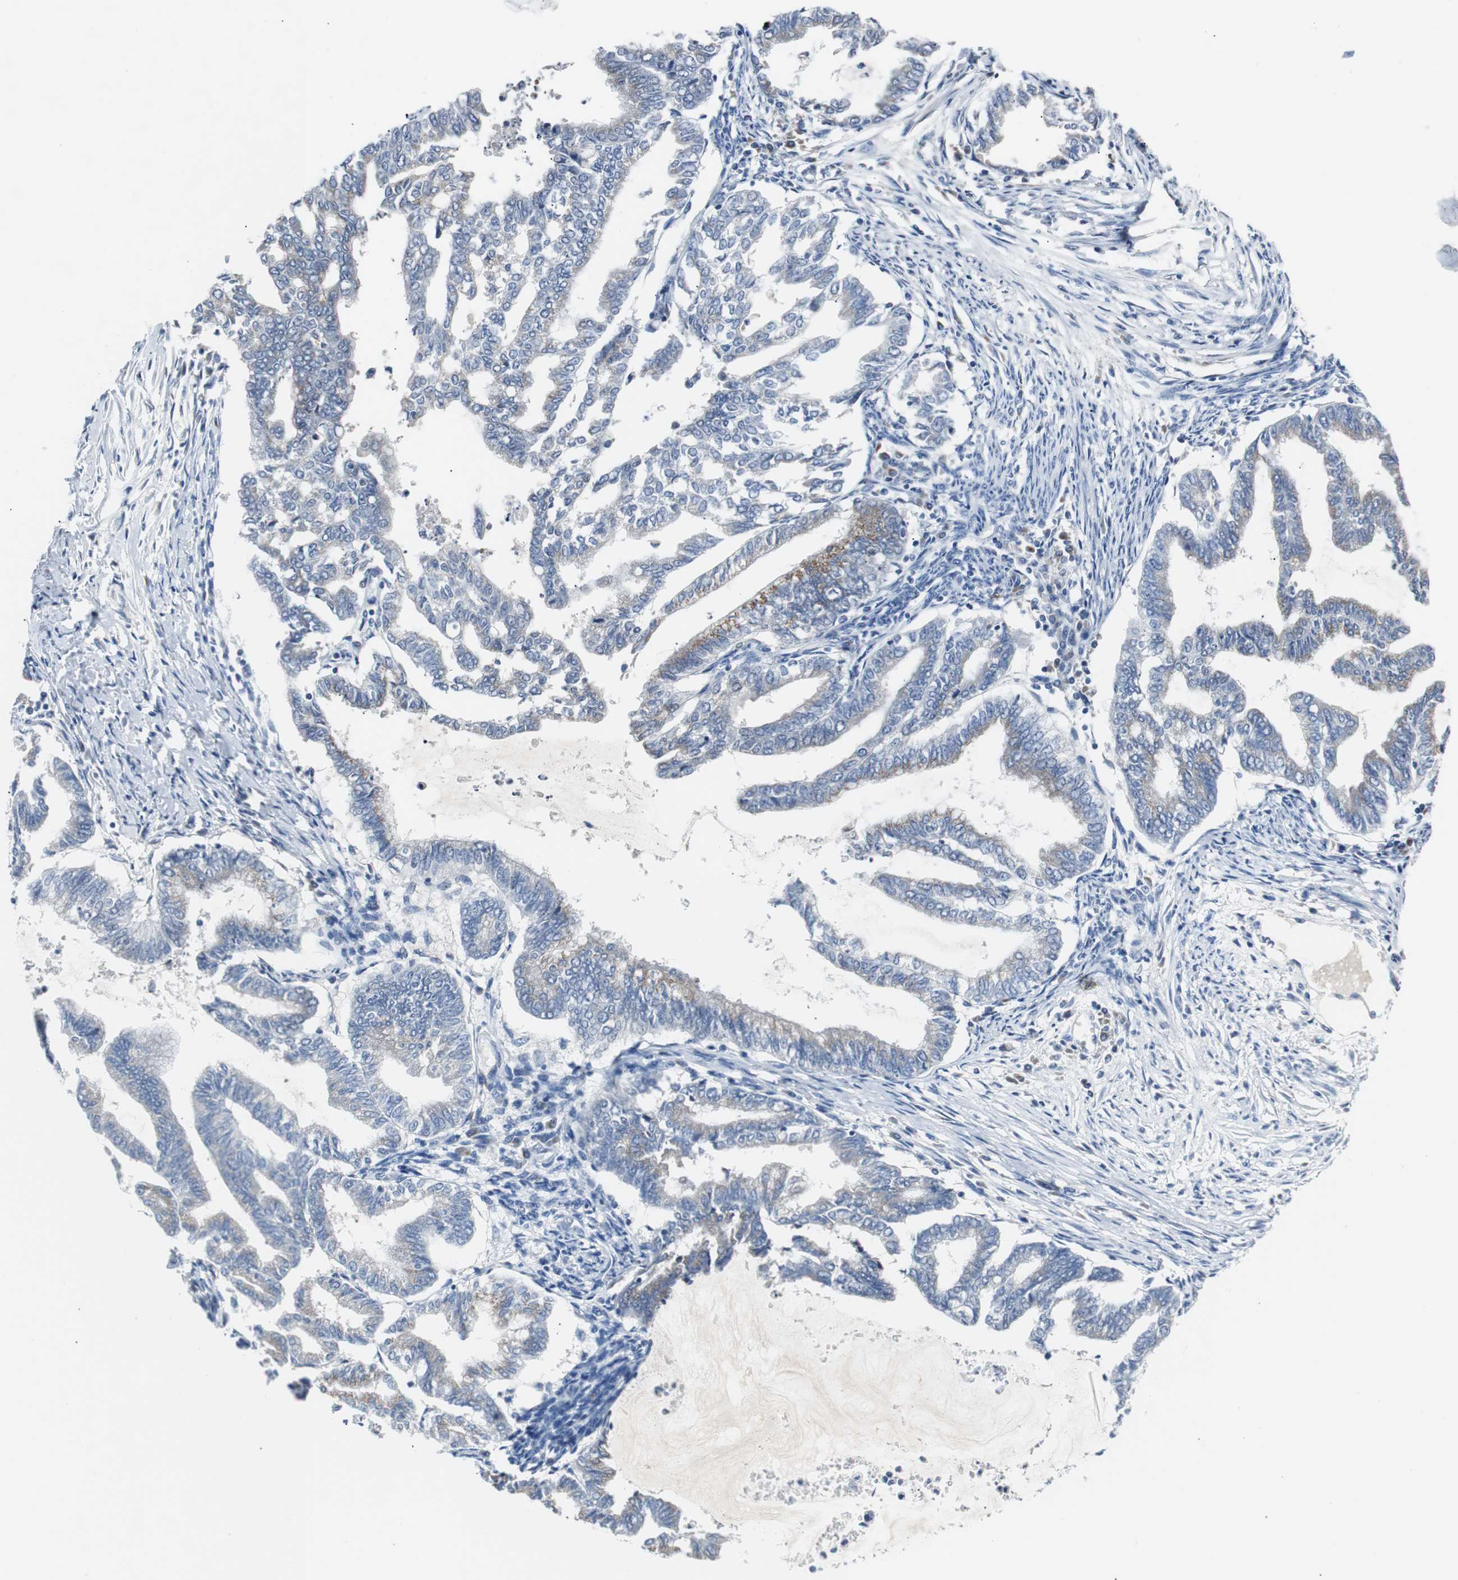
{"staining": {"intensity": "weak", "quantity": "<25%", "location": "cytoplasmic/membranous"}, "tissue": "endometrial cancer", "cell_type": "Tumor cells", "image_type": "cancer", "snomed": [{"axis": "morphology", "description": "Adenocarcinoma, NOS"}, {"axis": "topography", "description": "Endometrium"}], "caption": "The immunohistochemistry (IHC) histopathology image has no significant positivity in tumor cells of endometrial cancer (adenocarcinoma) tissue.", "gene": "SOX30", "patient": {"sex": "female", "age": 79}}